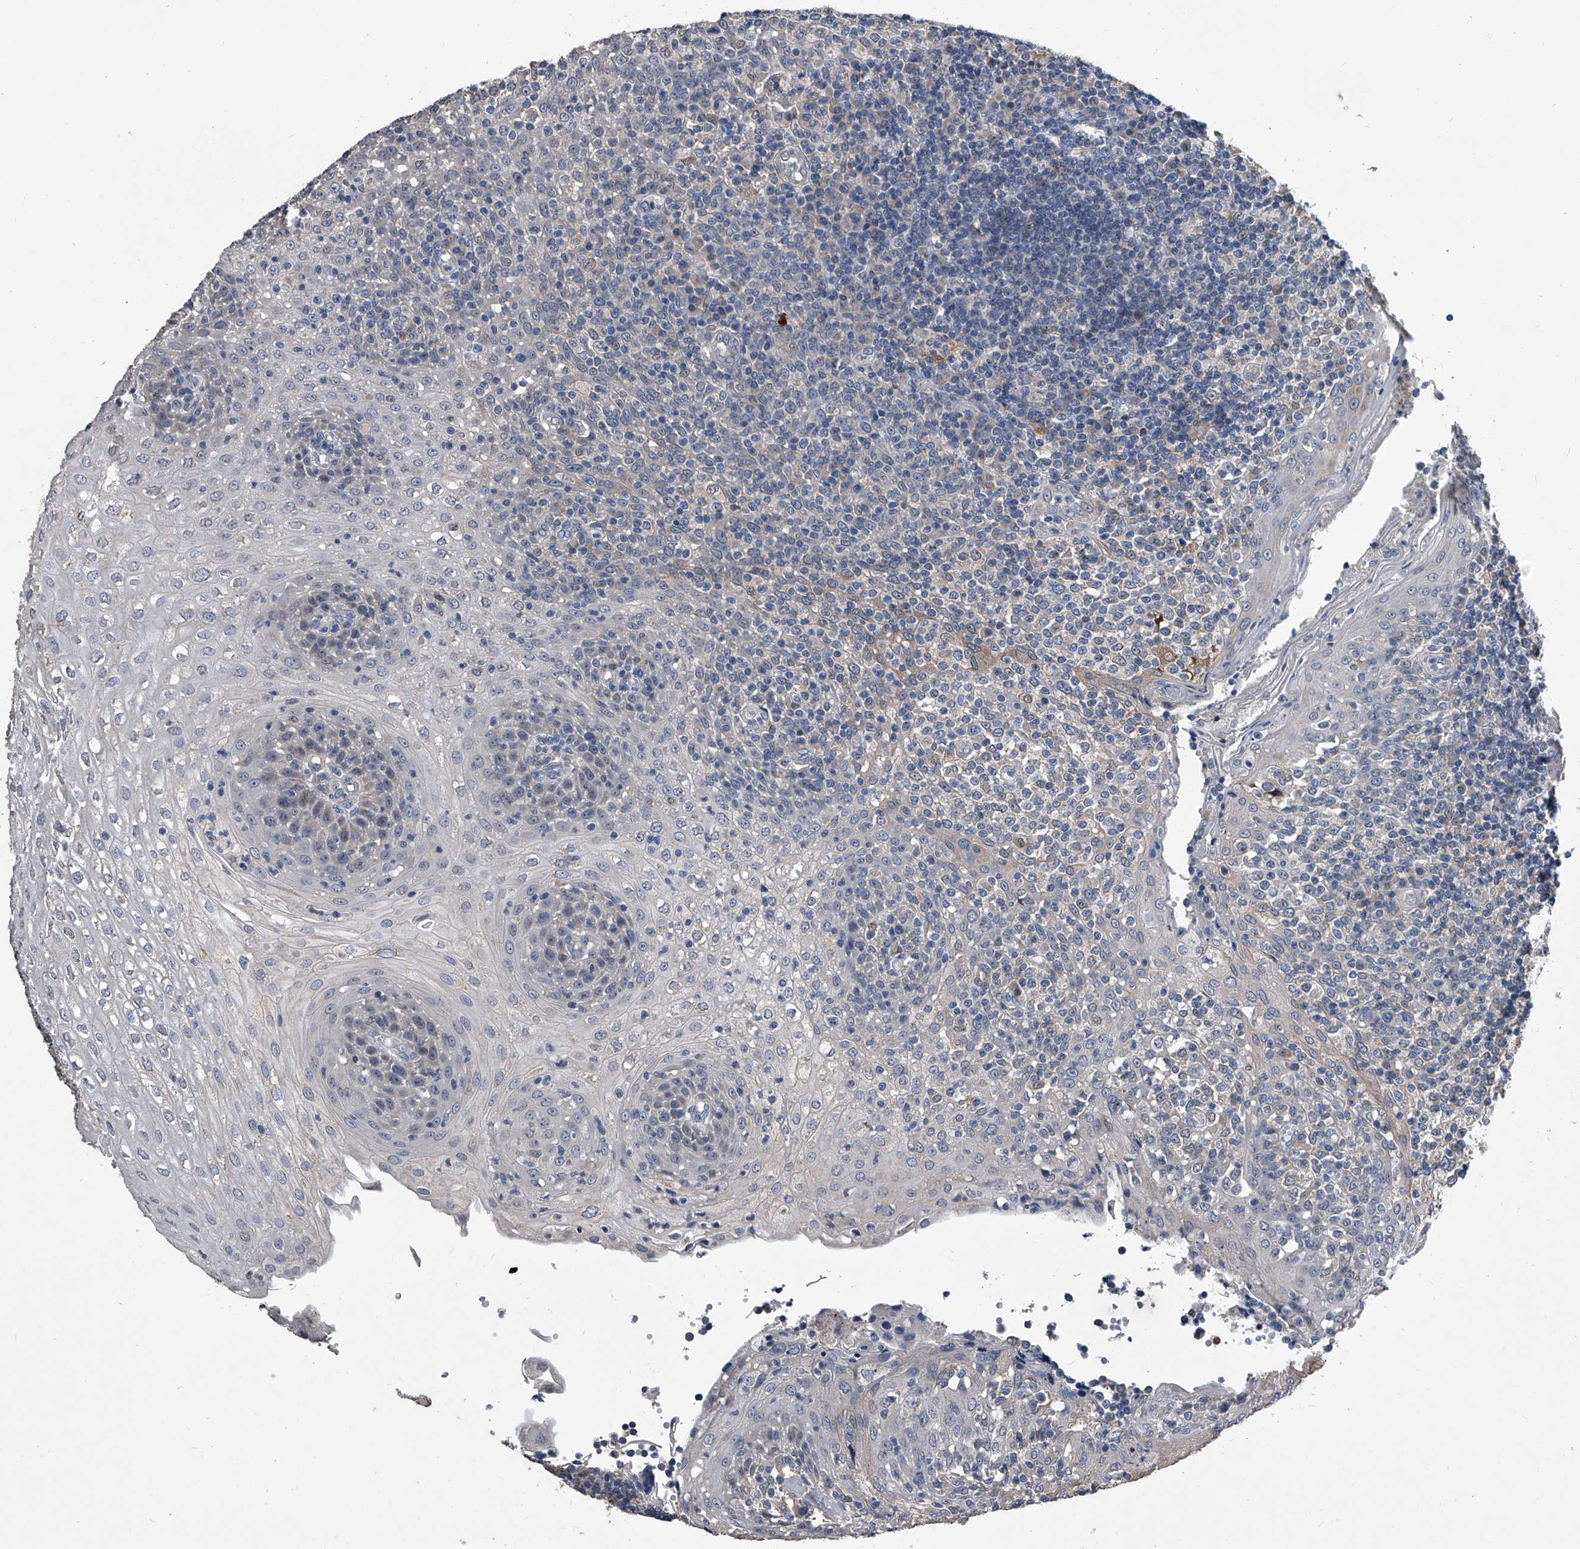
{"staining": {"intensity": "negative", "quantity": "none", "location": "none"}, "tissue": "tonsil", "cell_type": "Germinal center cells", "image_type": "normal", "snomed": [{"axis": "morphology", "description": "Normal tissue, NOS"}, {"axis": "topography", "description": "Tonsil"}], "caption": "An immunohistochemistry image of benign tonsil is shown. There is no staining in germinal center cells of tonsil.", "gene": "PHACTR1", "patient": {"sex": "female", "age": 19}}